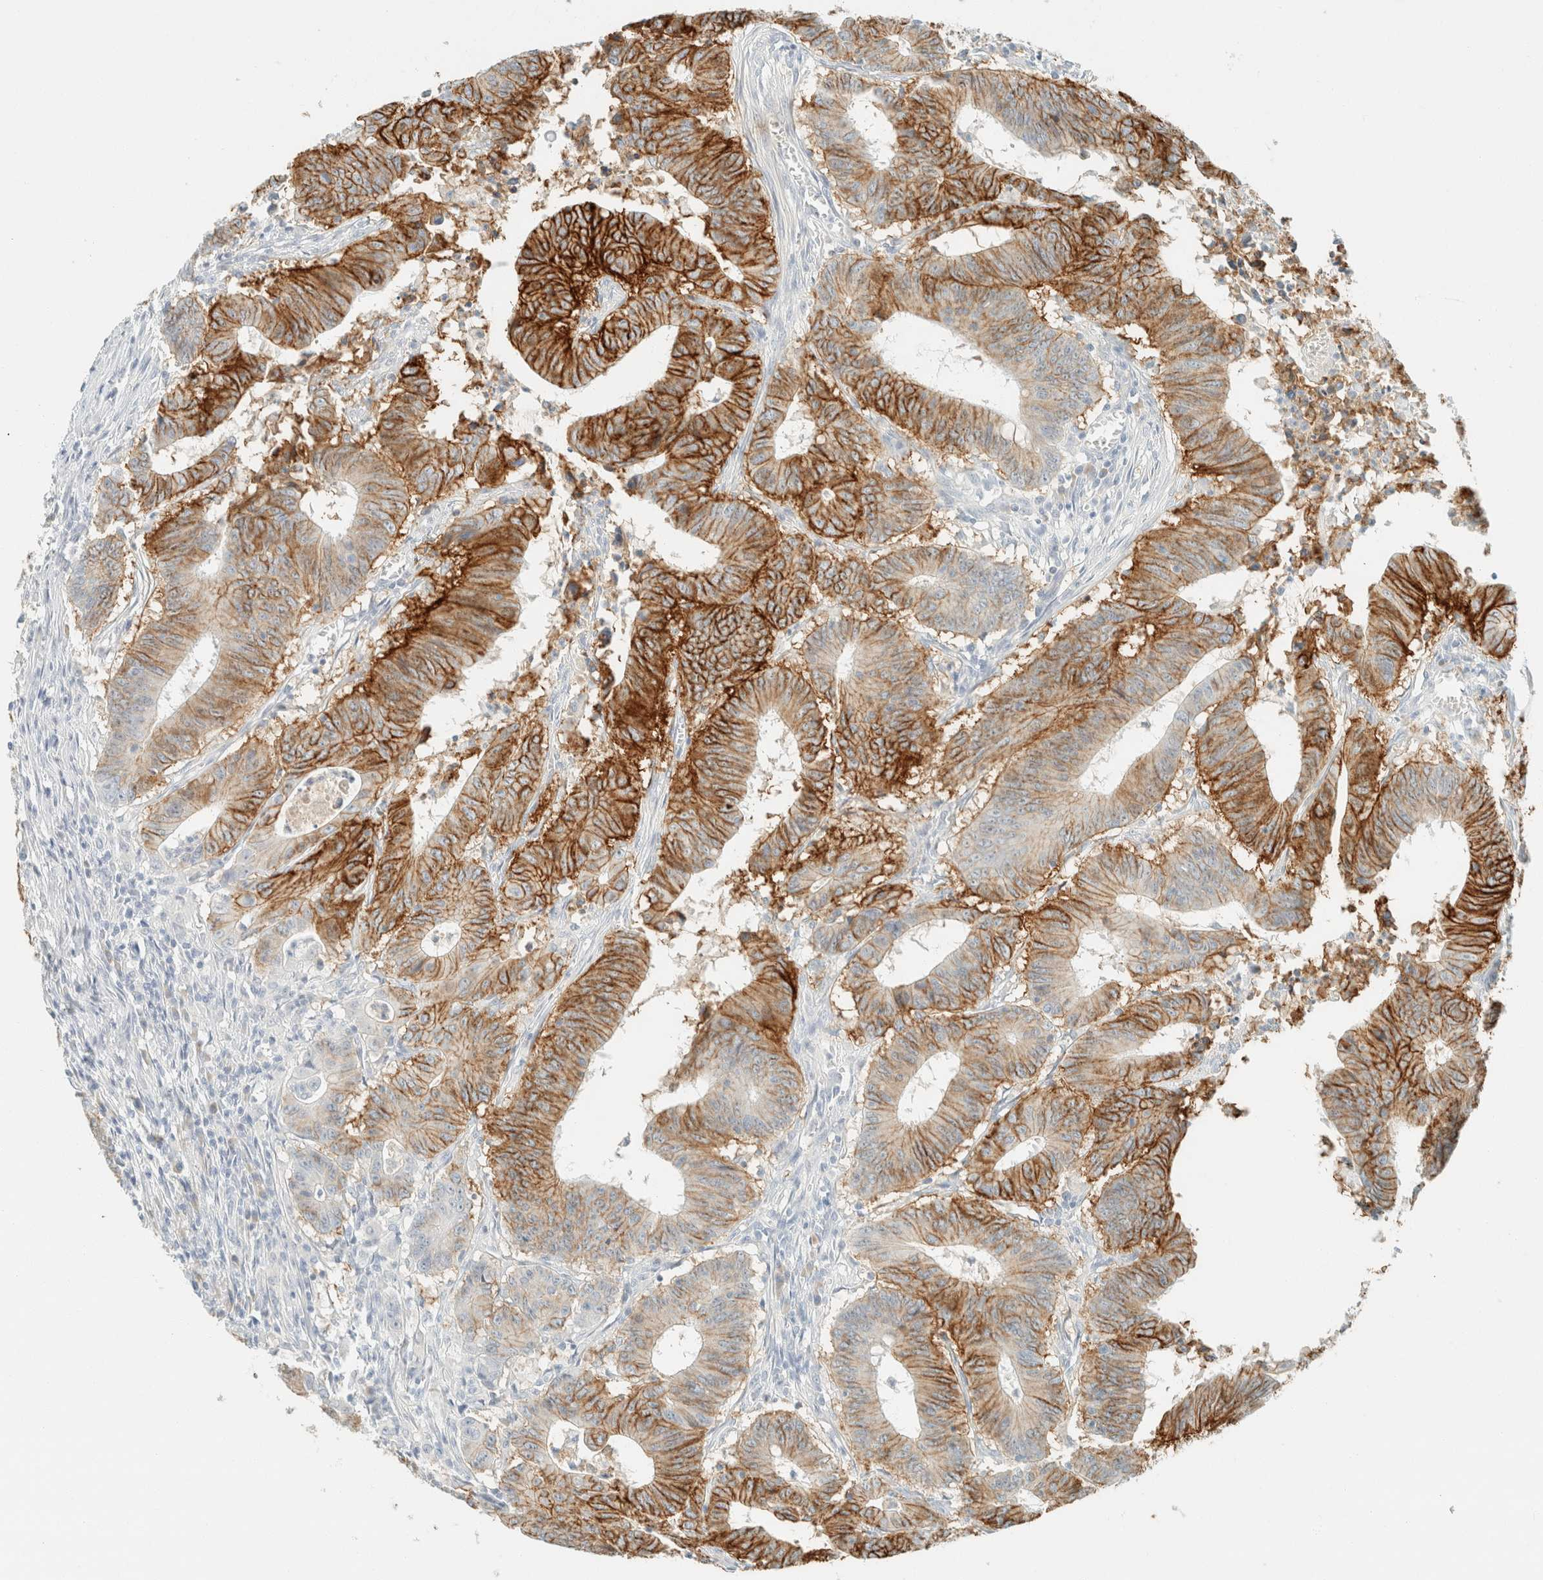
{"staining": {"intensity": "strong", "quantity": "25%-75%", "location": "cytoplasmic/membranous"}, "tissue": "colorectal cancer", "cell_type": "Tumor cells", "image_type": "cancer", "snomed": [{"axis": "morphology", "description": "Adenocarcinoma, NOS"}, {"axis": "topography", "description": "Colon"}], "caption": "Immunohistochemical staining of adenocarcinoma (colorectal) displays strong cytoplasmic/membranous protein positivity in approximately 25%-75% of tumor cells. The staining was performed using DAB (3,3'-diaminobenzidine) to visualize the protein expression in brown, while the nuclei were stained in blue with hematoxylin (Magnification: 20x).", "gene": "GPA33", "patient": {"sex": "male", "age": 45}}